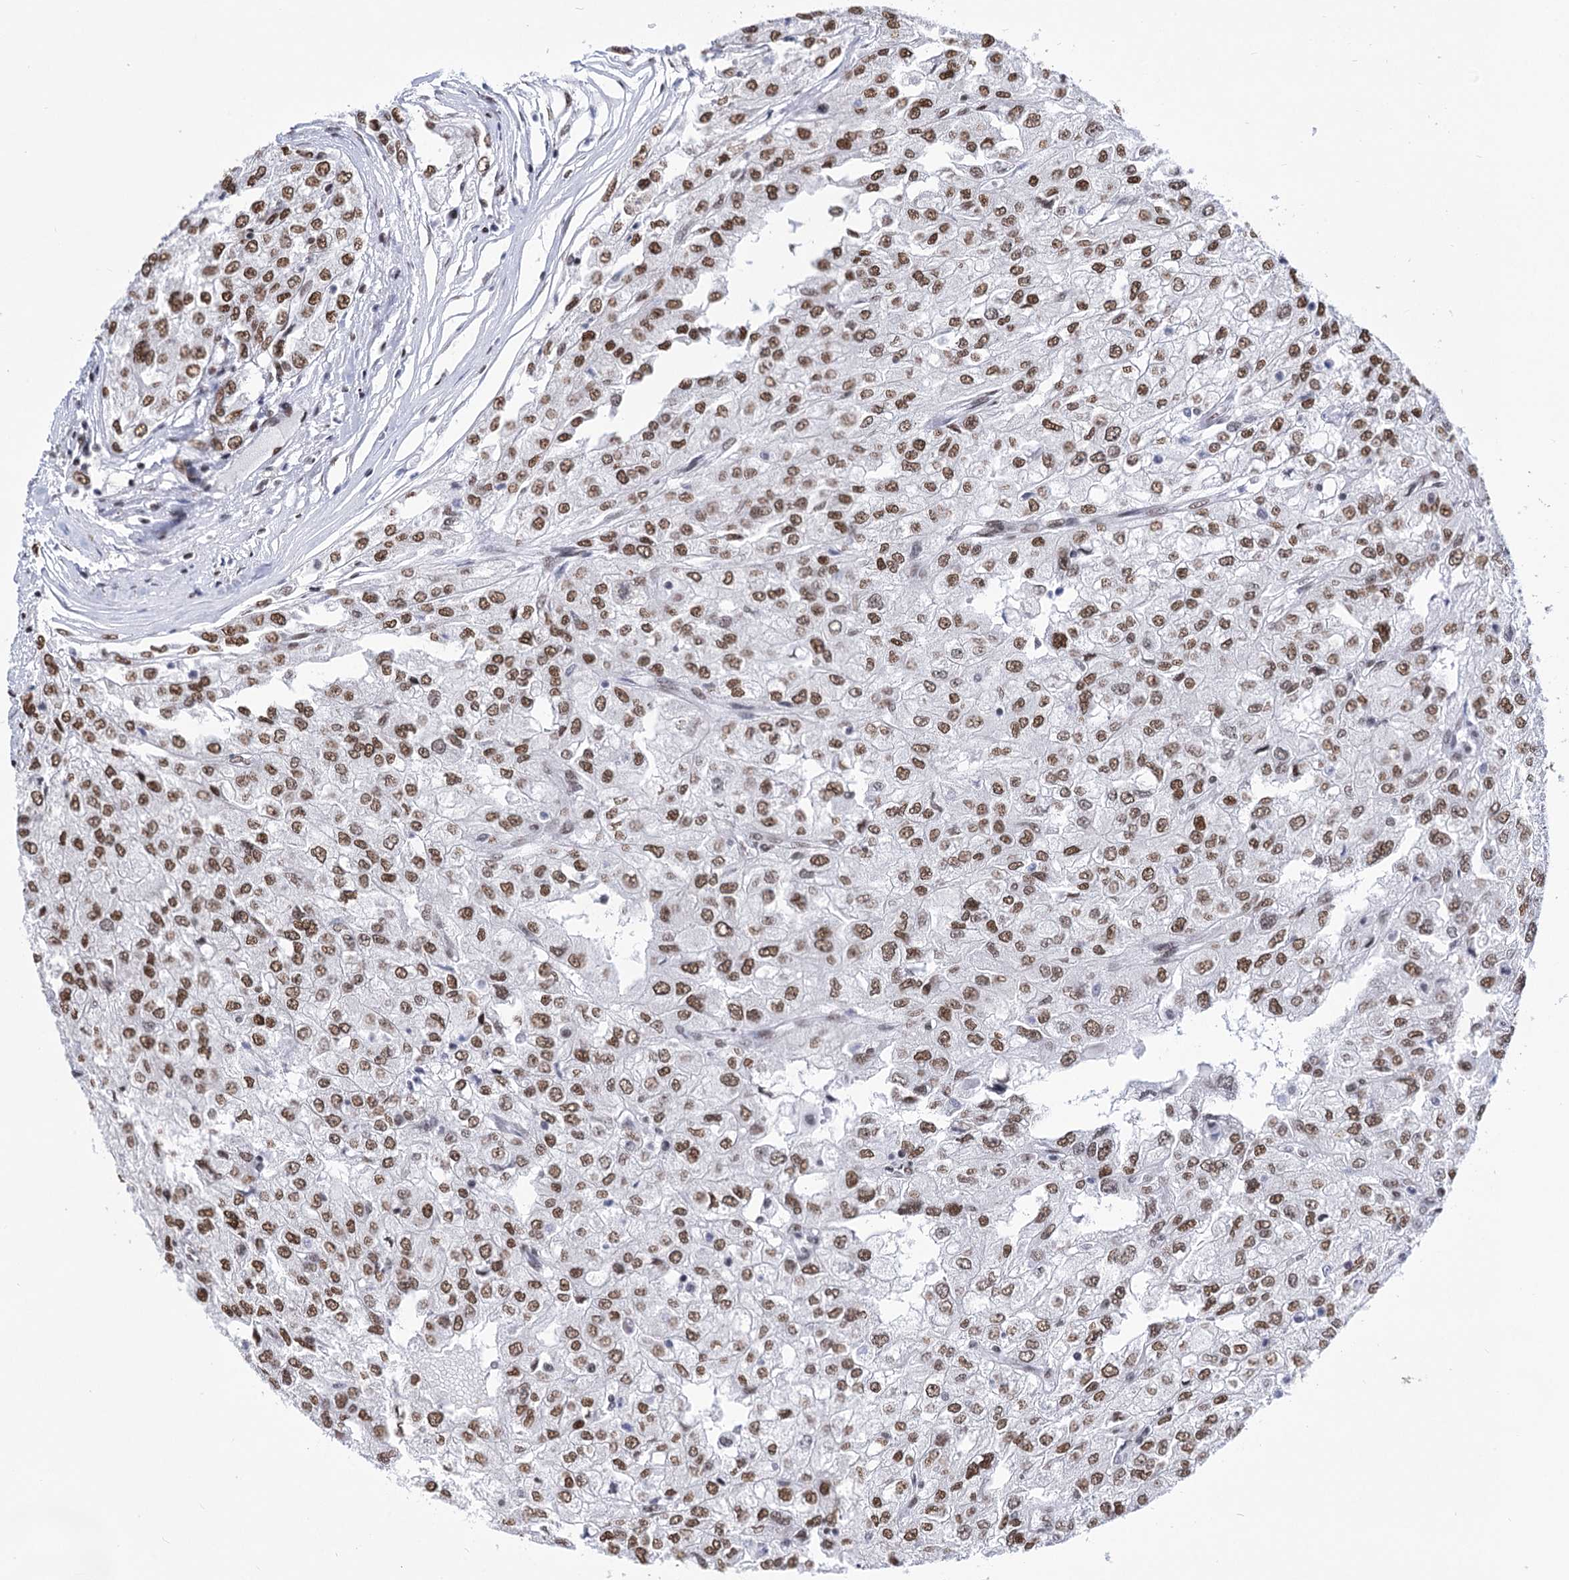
{"staining": {"intensity": "moderate", "quantity": ">75%", "location": "nuclear"}, "tissue": "renal cancer", "cell_type": "Tumor cells", "image_type": "cancer", "snomed": [{"axis": "morphology", "description": "Adenocarcinoma, NOS"}, {"axis": "topography", "description": "Kidney"}], "caption": "Adenocarcinoma (renal) stained with a protein marker exhibits moderate staining in tumor cells.", "gene": "POU4F3", "patient": {"sex": "female", "age": 54}}